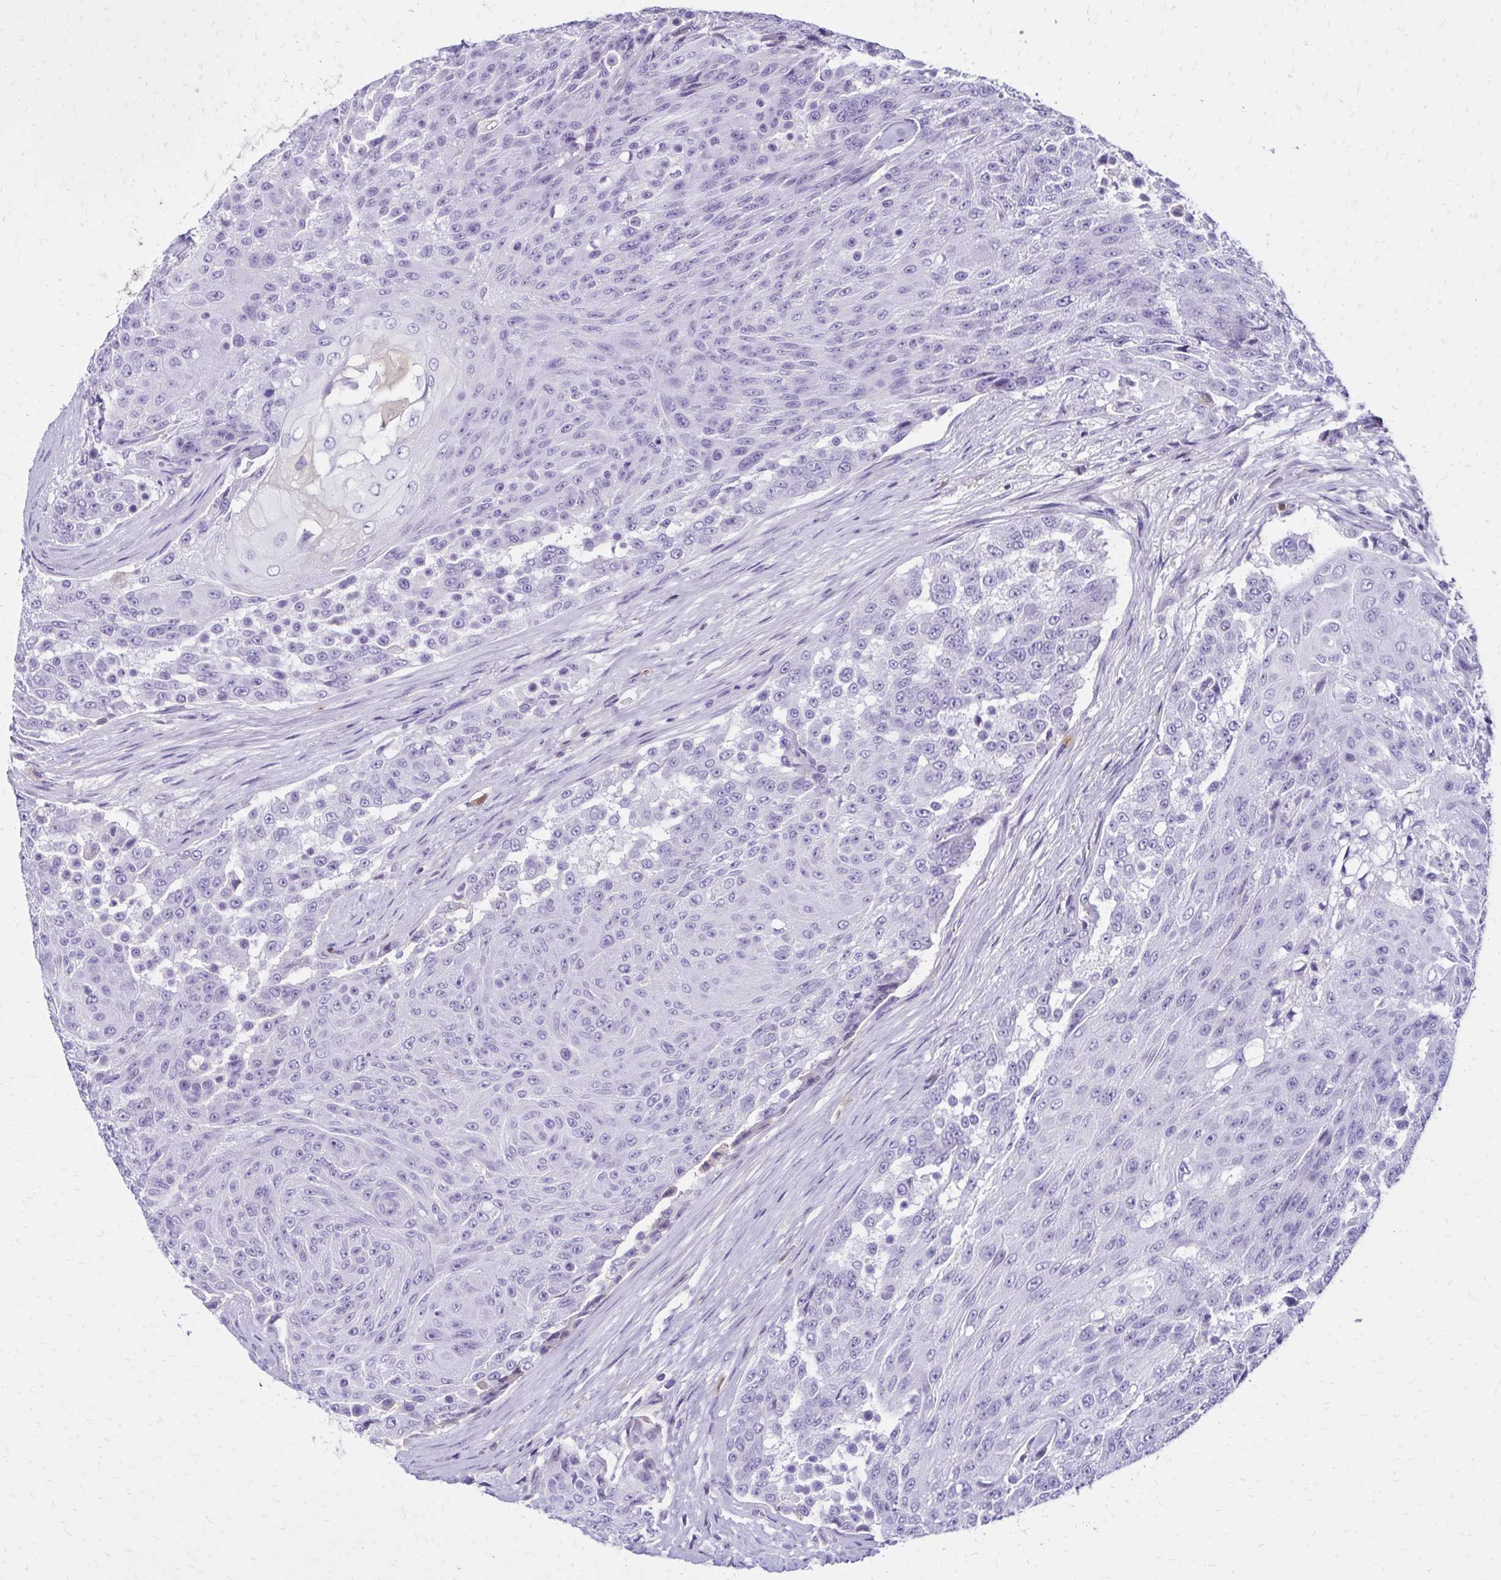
{"staining": {"intensity": "negative", "quantity": "none", "location": "none"}, "tissue": "urothelial cancer", "cell_type": "Tumor cells", "image_type": "cancer", "snomed": [{"axis": "morphology", "description": "Urothelial carcinoma, High grade"}, {"axis": "topography", "description": "Urinary bladder"}], "caption": "Urothelial cancer was stained to show a protein in brown. There is no significant staining in tumor cells. (DAB (3,3'-diaminobenzidine) IHC, high magnification).", "gene": "CD27", "patient": {"sex": "female", "age": 63}}